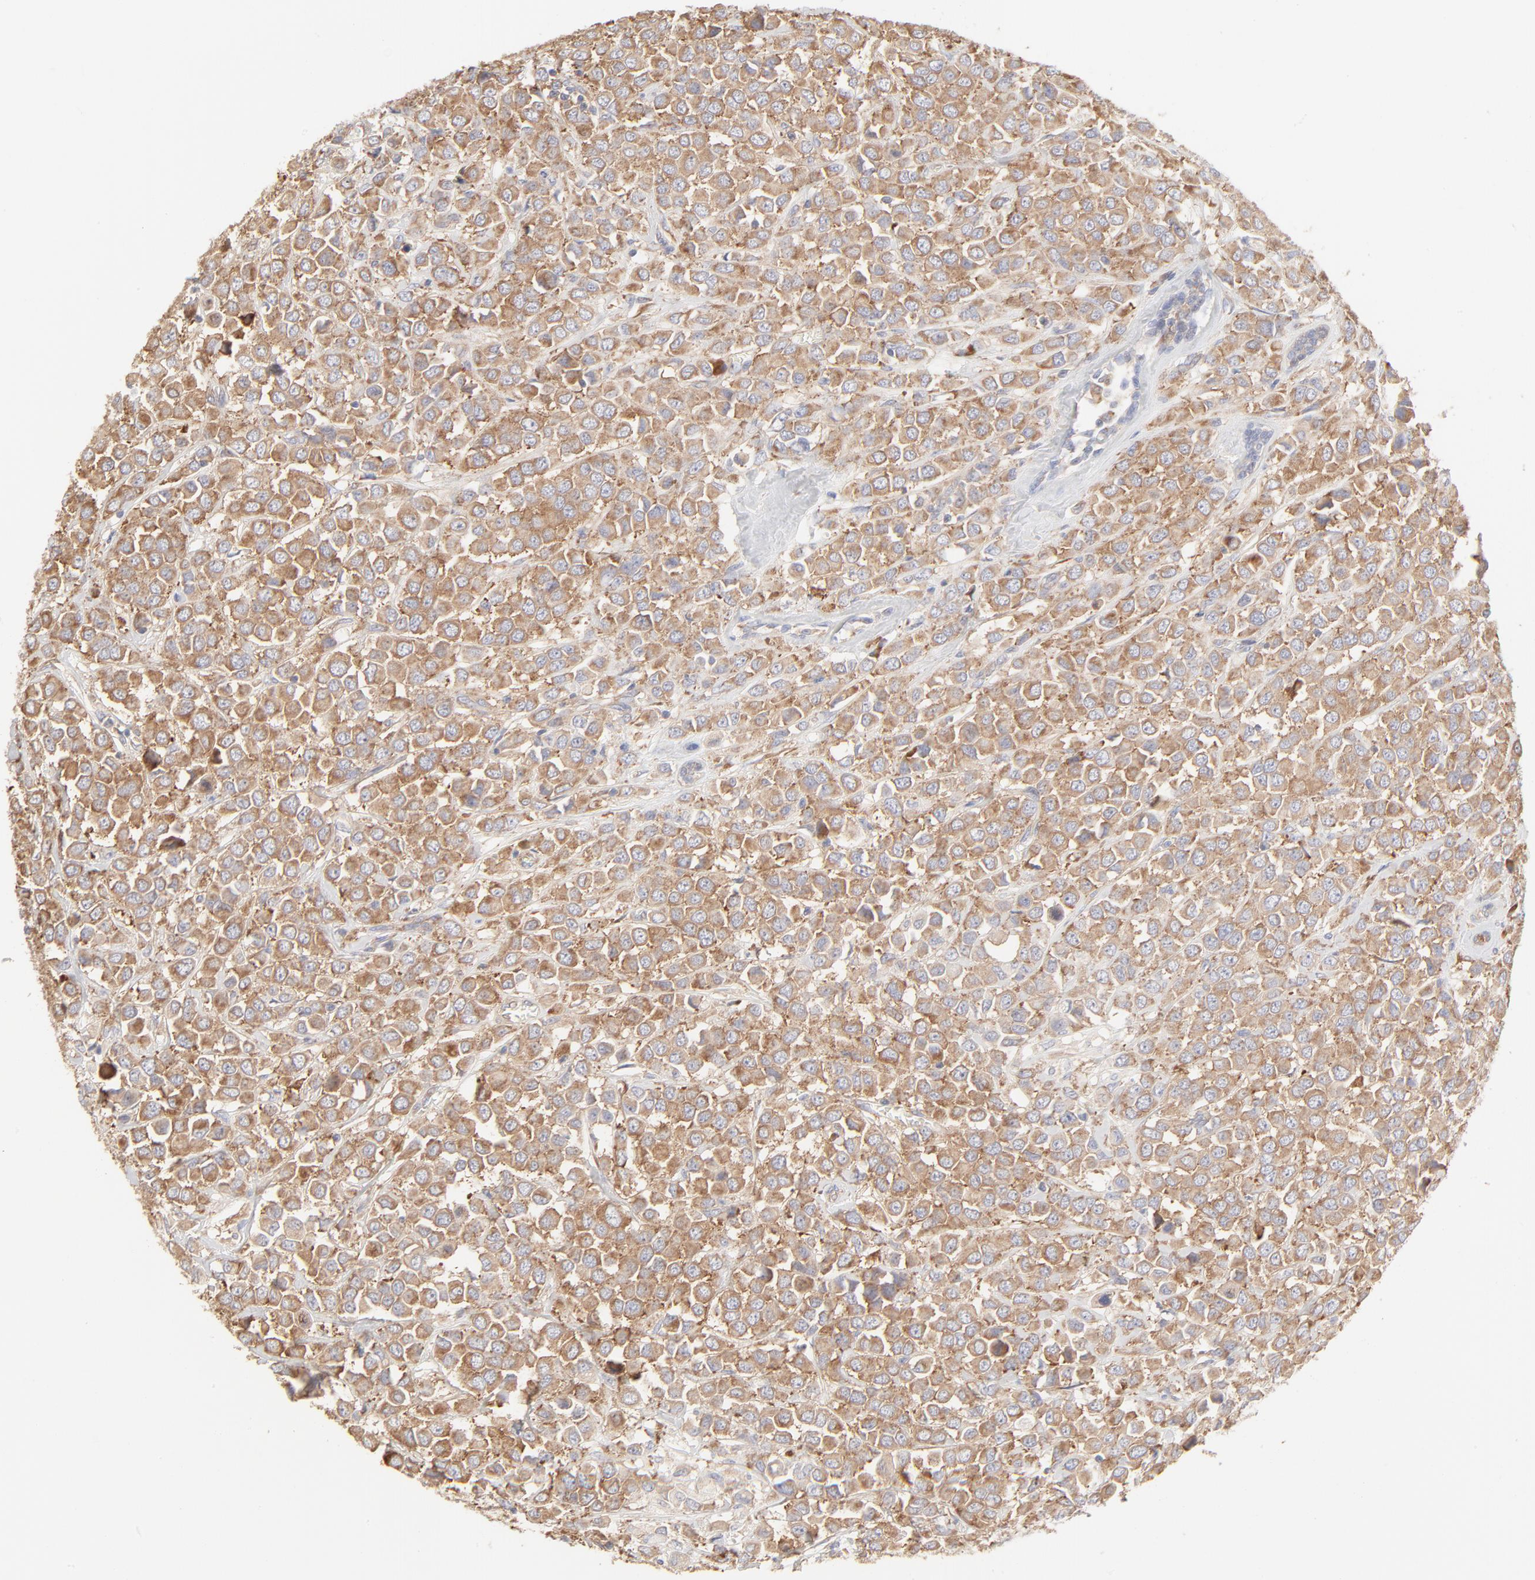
{"staining": {"intensity": "moderate", "quantity": ">75%", "location": "cytoplasmic/membranous"}, "tissue": "breast cancer", "cell_type": "Tumor cells", "image_type": "cancer", "snomed": [{"axis": "morphology", "description": "Duct carcinoma"}, {"axis": "topography", "description": "Breast"}], "caption": "Immunohistochemical staining of human breast intraductal carcinoma shows moderate cytoplasmic/membranous protein expression in approximately >75% of tumor cells.", "gene": "RPS21", "patient": {"sex": "female", "age": 61}}